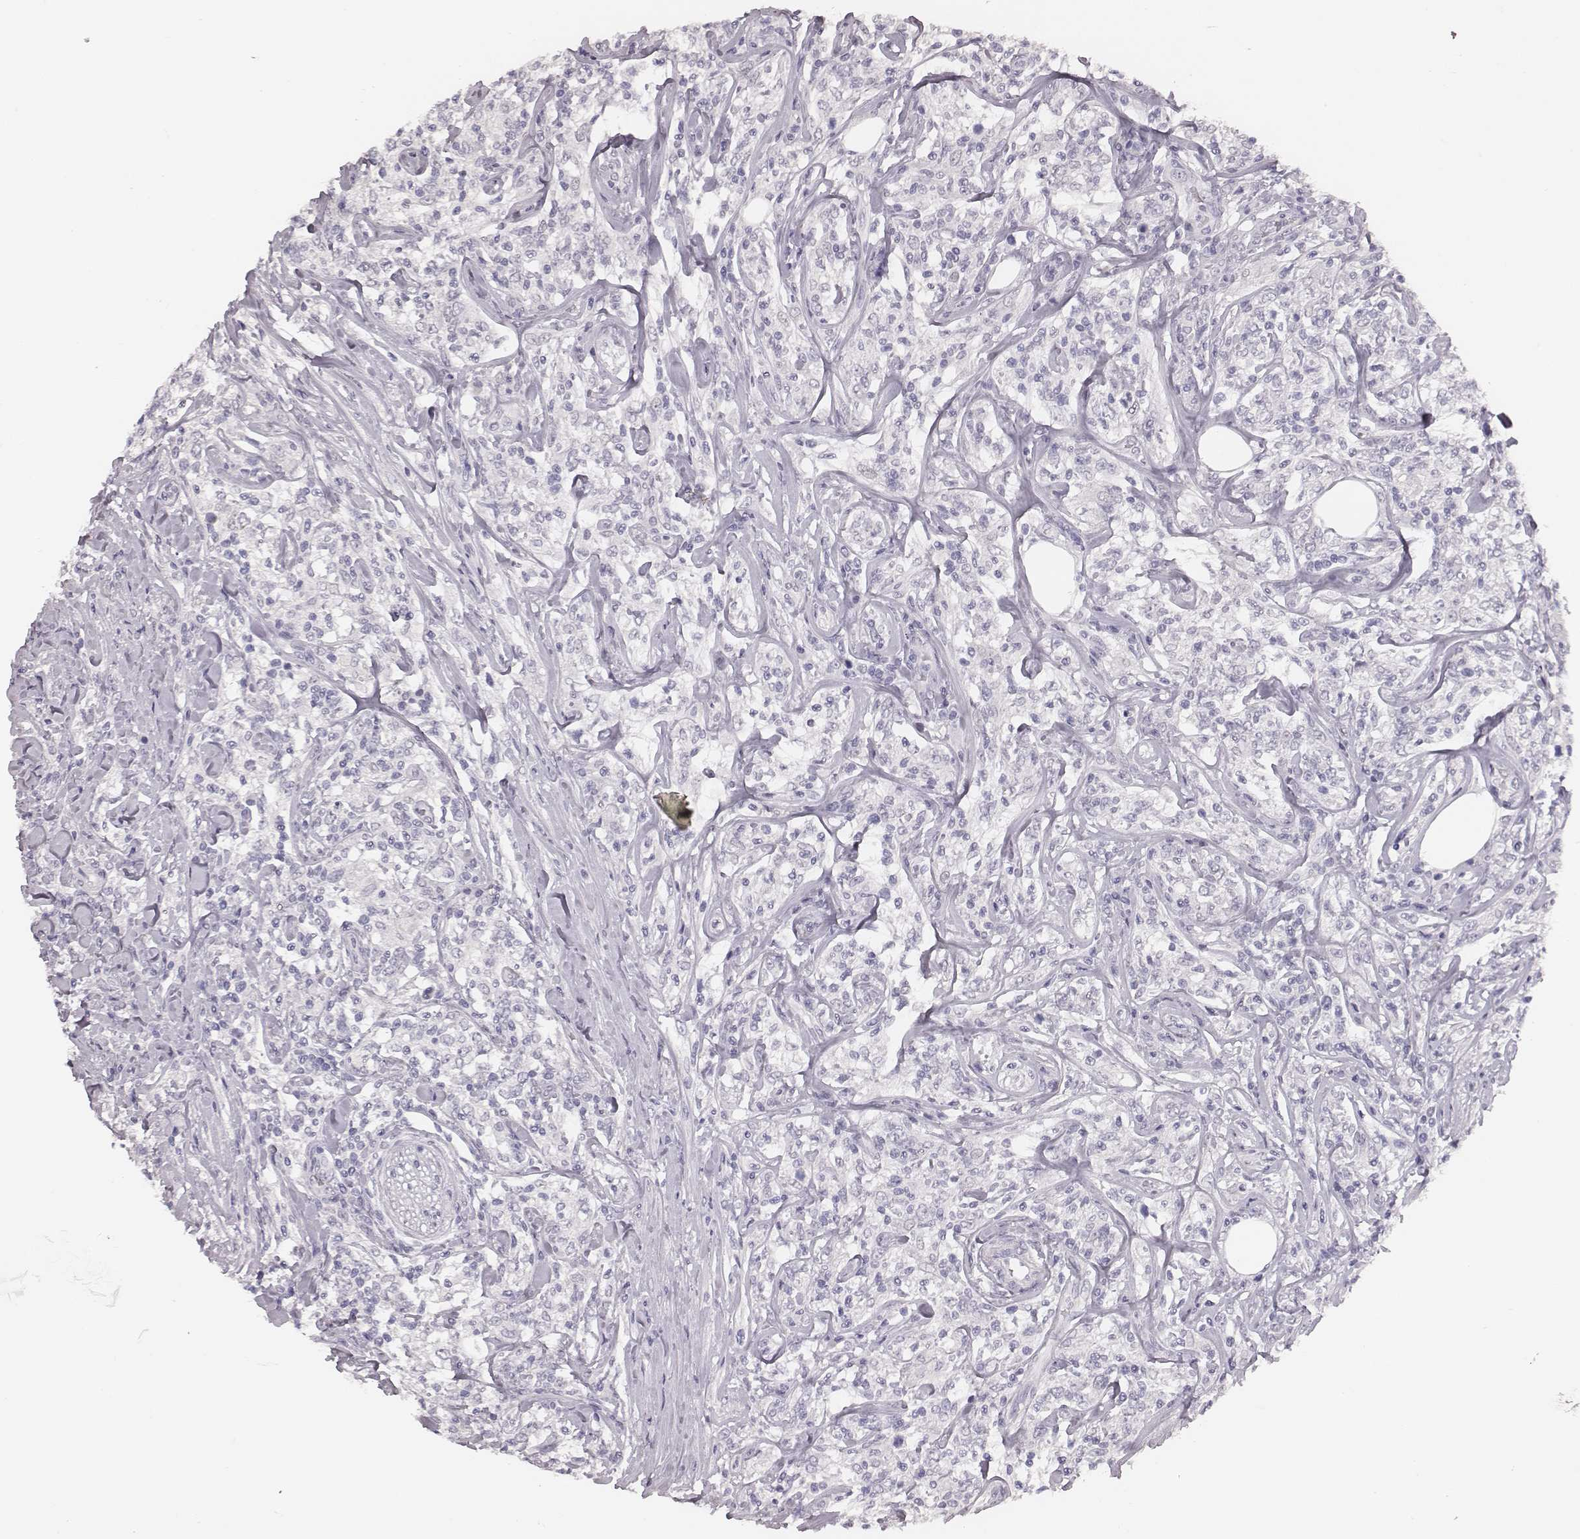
{"staining": {"intensity": "negative", "quantity": "none", "location": "none"}, "tissue": "lymphoma", "cell_type": "Tumor cells", "image_type": "cancer", "snomed": [{"axis": "morphology", "description": "Malignant lymphoma, non-Hodgkin's type, High grade"}, {"axis": "topography", "description": "Lymph node"}], "caption": "The histopathology image demonstrates no significant staining in tumor cells of malignant lymphoma, non-Hodgkin's type (high-grade).", "gene": "CSHL1", "patient": {"sex": "female", "age": 84}}